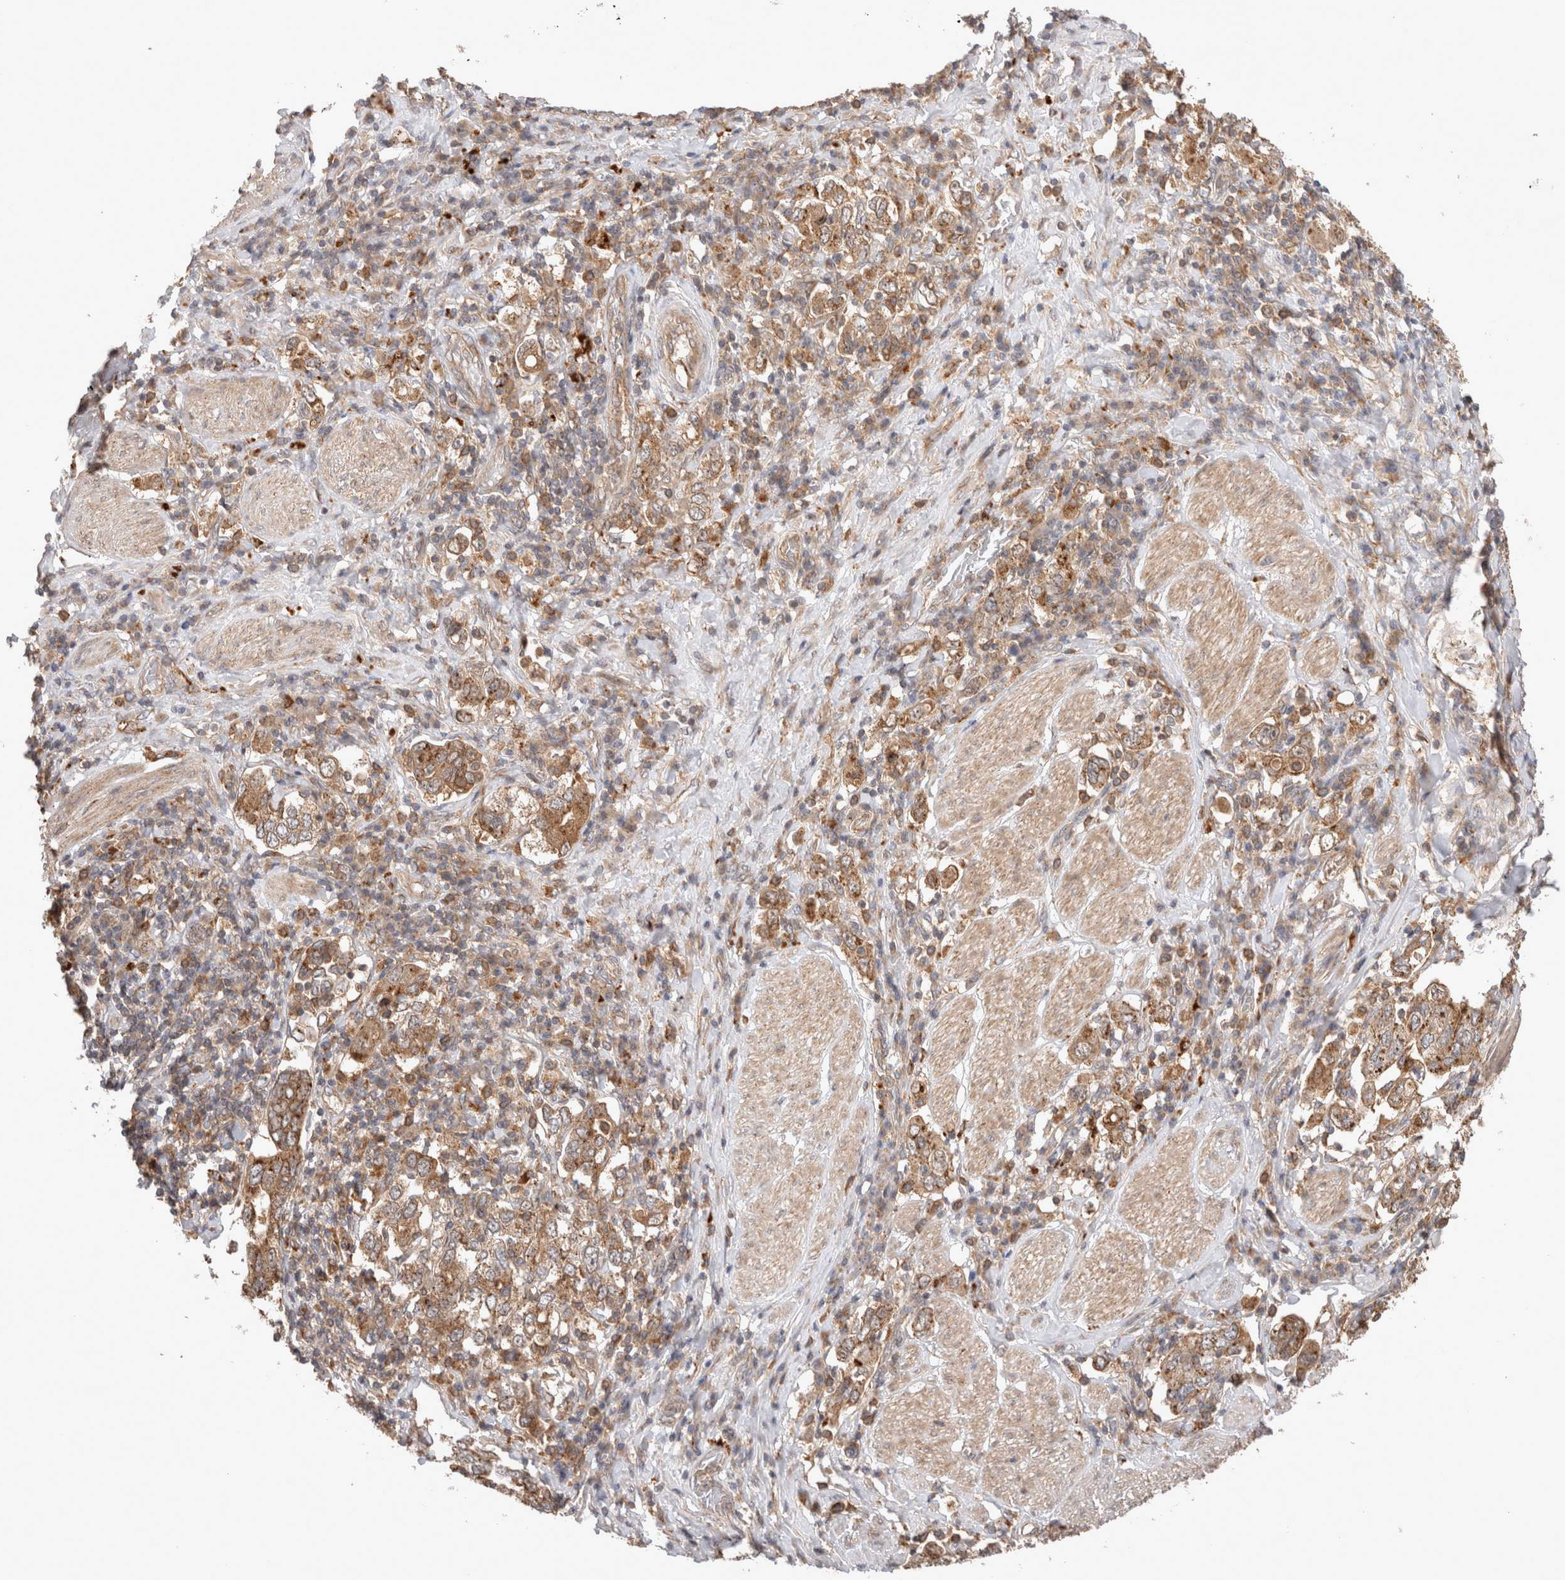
{"staining": {"intensity": "moderate", "quantity": ">75%", "location": "cytoplasmic/membranous"}, "tissue": "stomach cancer", "cell_type": "Tumor cells", "image_type": "cancer", "snomed": [{"axis": "morphology", "description": "Adenocarcinoma, NOS"}, {"axis": "topography", "description": "Stomach, upper"}], "caption": "Adenocarcinoma (stomach) was stained to show a protein in brown. There is medium levels of moderate cytoplasmic/membranous staining in approximately >75% of tumor cells.", "gene": "VPS28", "patient": {"sex": "male", "age": 62}}